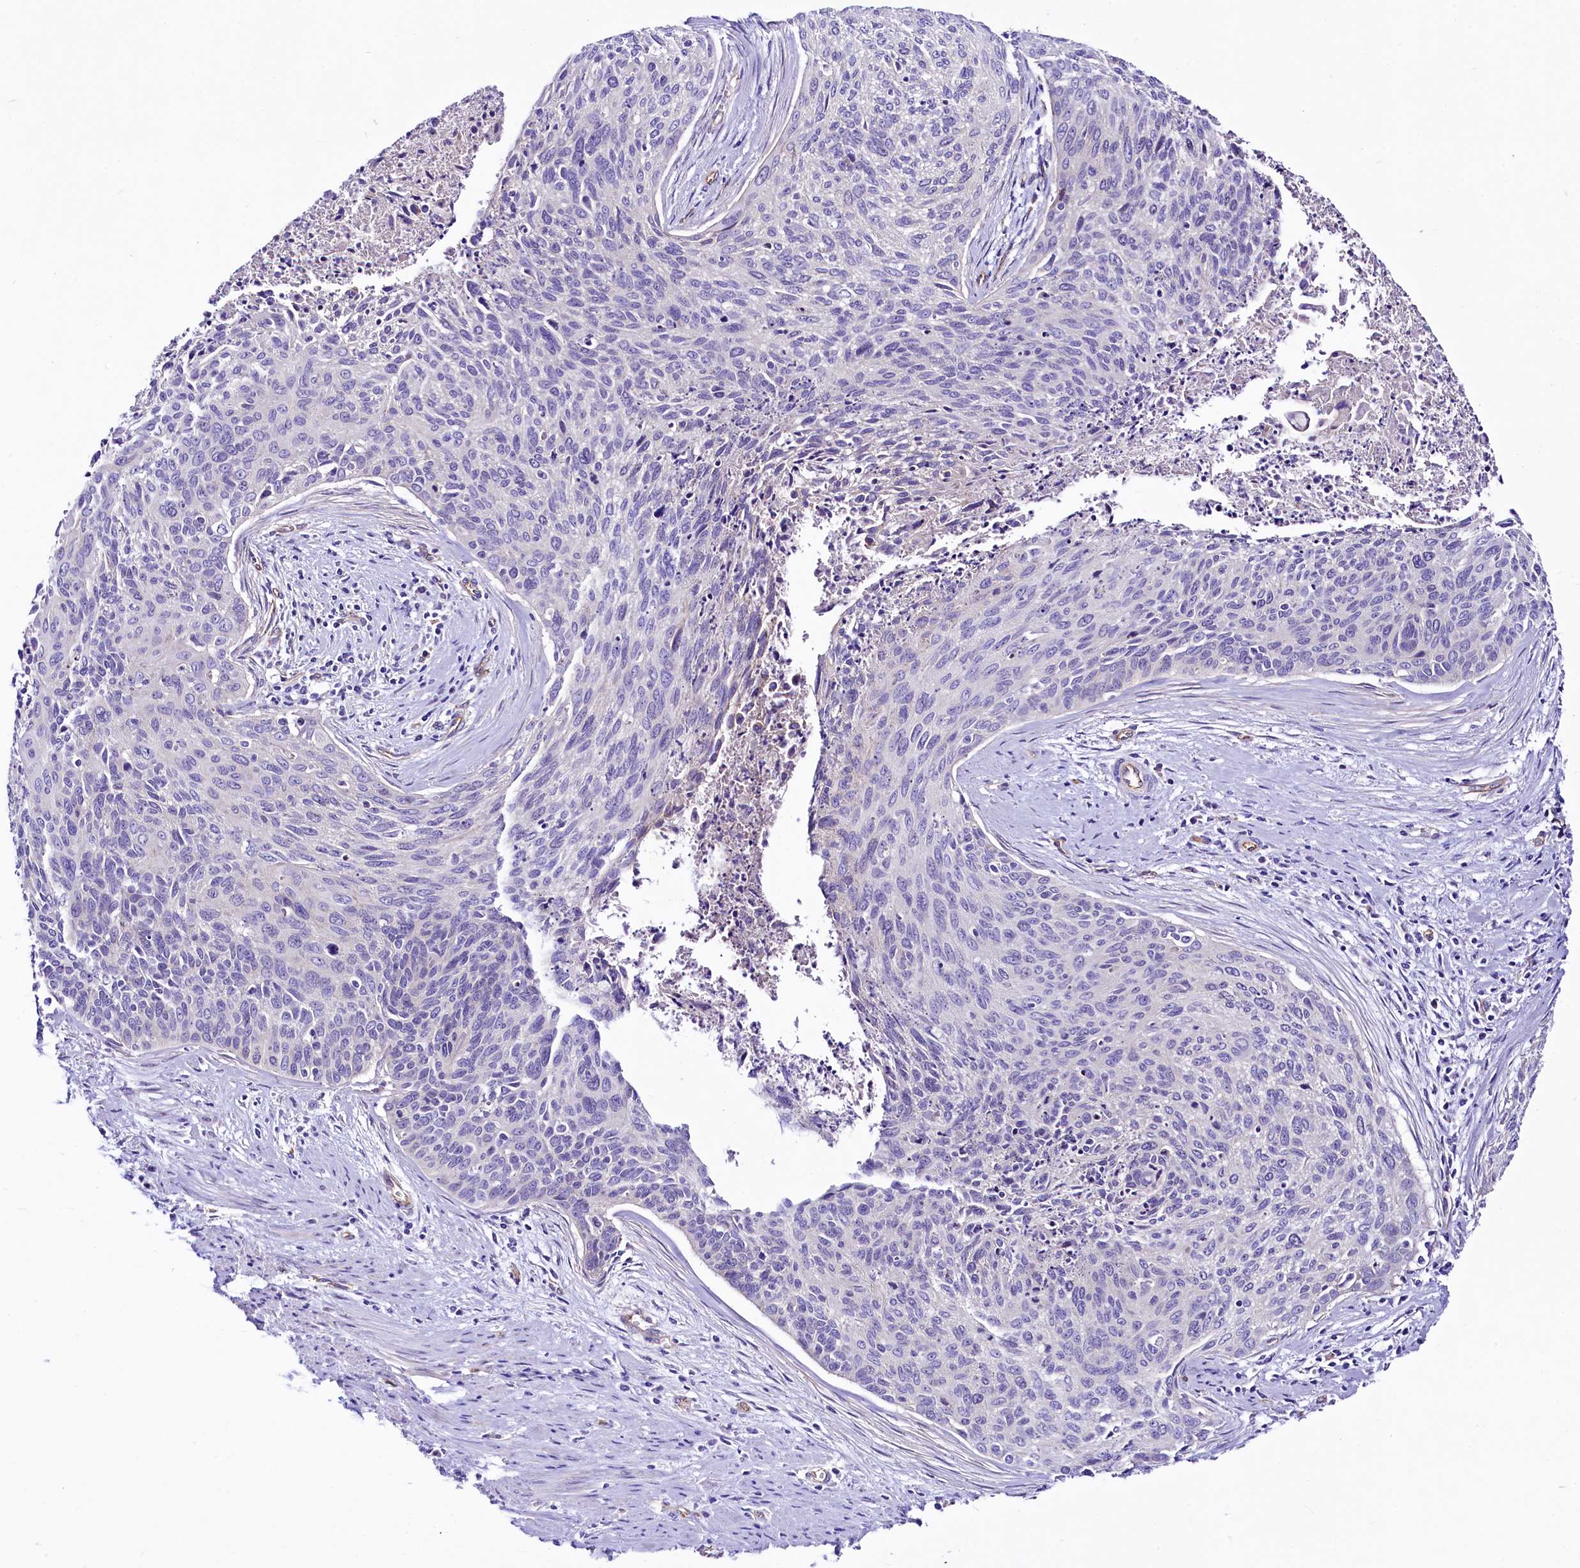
{"staining": {"intensity": "negative", "quantity": "none", "location": "none"}, "tissue": "cervical cancer", "cell_type": "Tumor cells", "image_type": "cancer", "snomed": [{"axis": "morphology", "description": "Squamous cell carcinoma, NOS"}, {"axis": "topography", "description": "Cervix"}], "caption": "This photomicrograph is of cervical squamous cell carcinoma stained with immunohistochemistry to label a protein in brown with the nuclei are counter-stained blue. There is no expression in tumor cells.", "gene": "SLF1", "patient": {"sex": "female", "age": 55}}